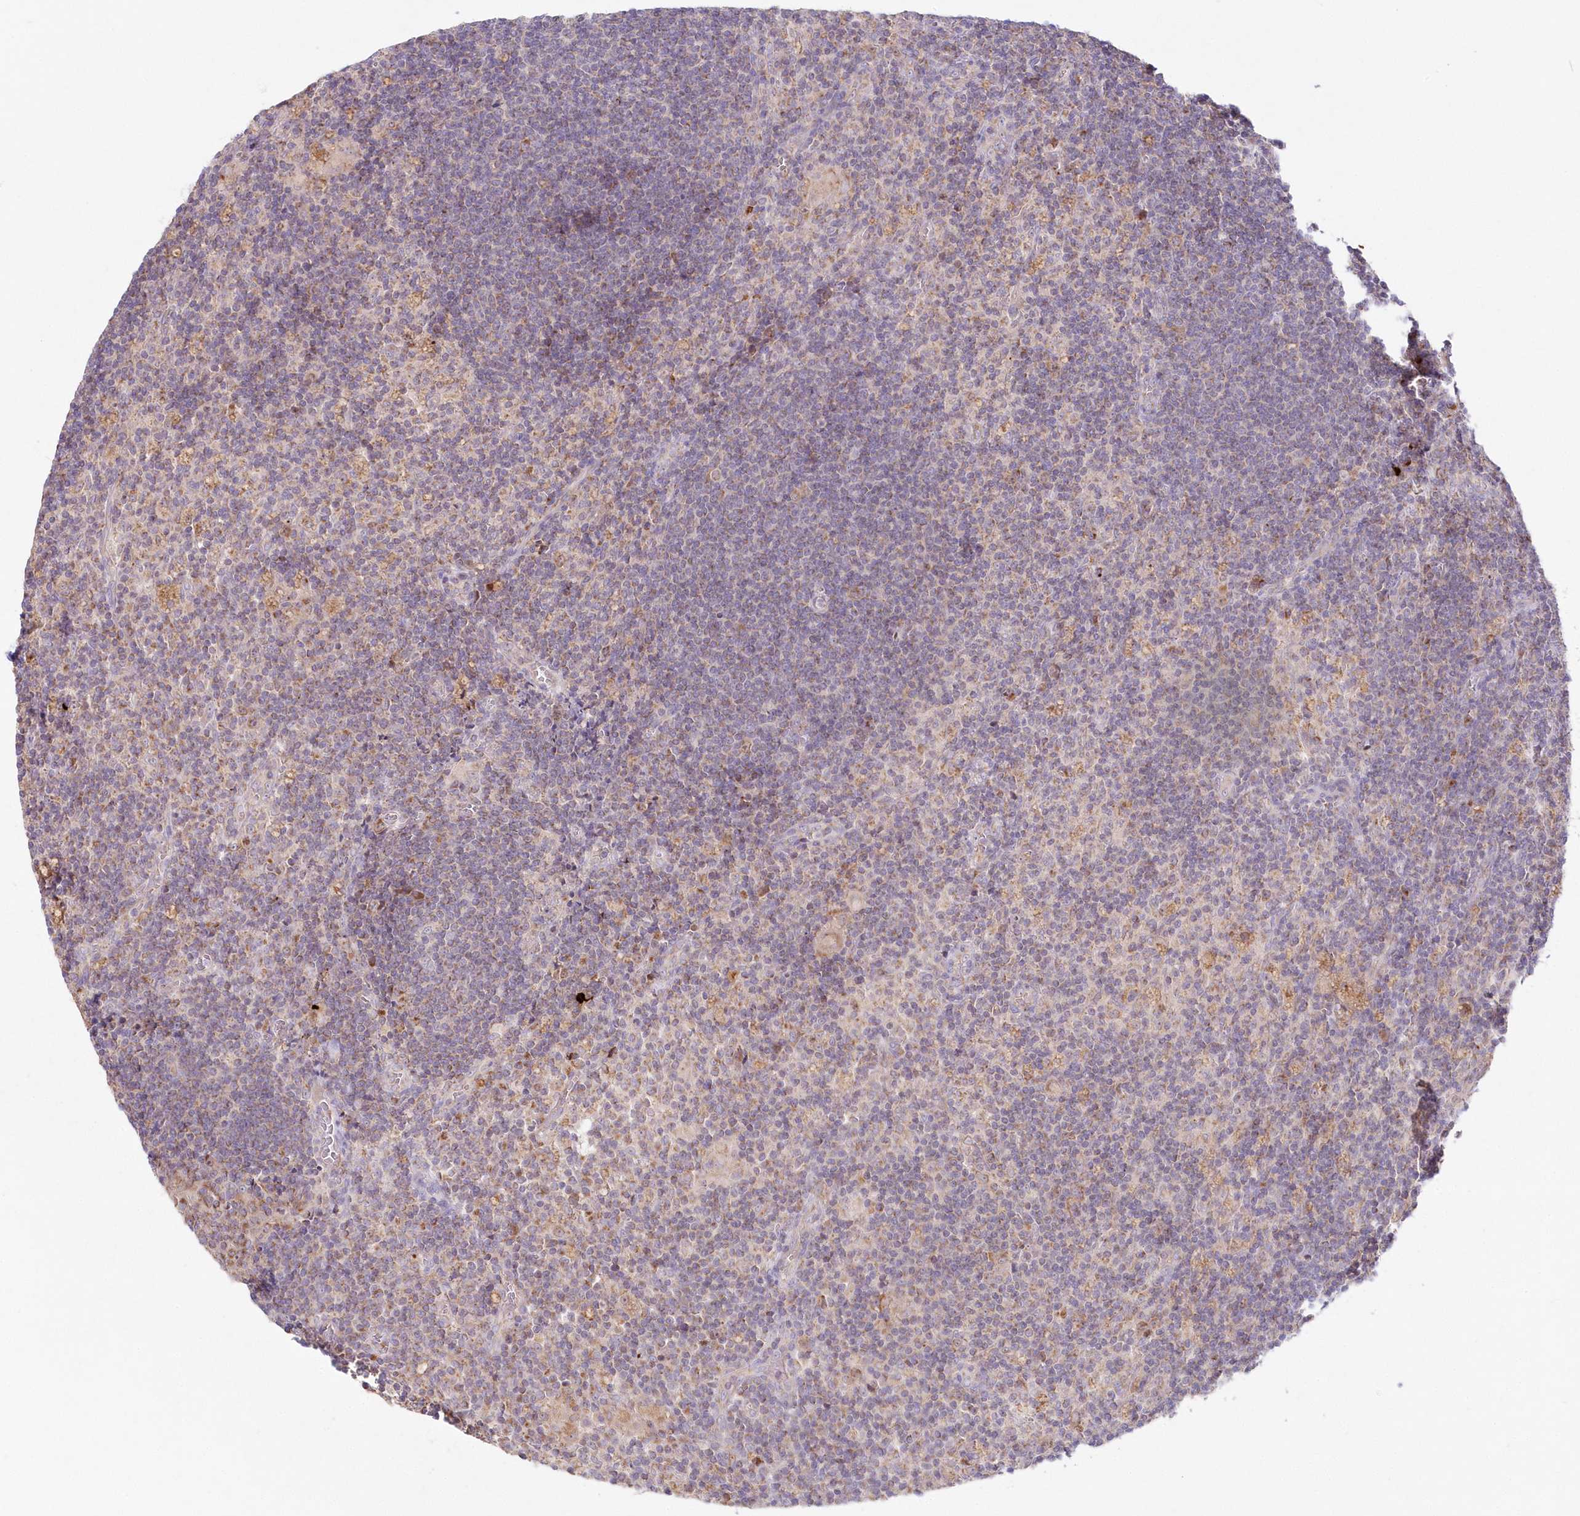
{"staining": {"intensity": "moderate", "quantity": "25%-75%", "location": "cytoplasmic/membranous"}, "tissue": "lymph node", "cell_type": "Germinal center cells", "image_type": "normal", "snomed": [{"axis": "morphology", "description": "Normal tissue, NOS"}, {"axis": "topography", "description": "Lymph node"}], "caption": "A photomicrograph showing moderate cytoplasmic/membranous staining in approximately 25%-75% of germinal center cells in unremarkable lymph node, as visualized by brown immunohistochemical staining.", "gene": "DNA2", "patient": {"sex": "male", "age": 69}}